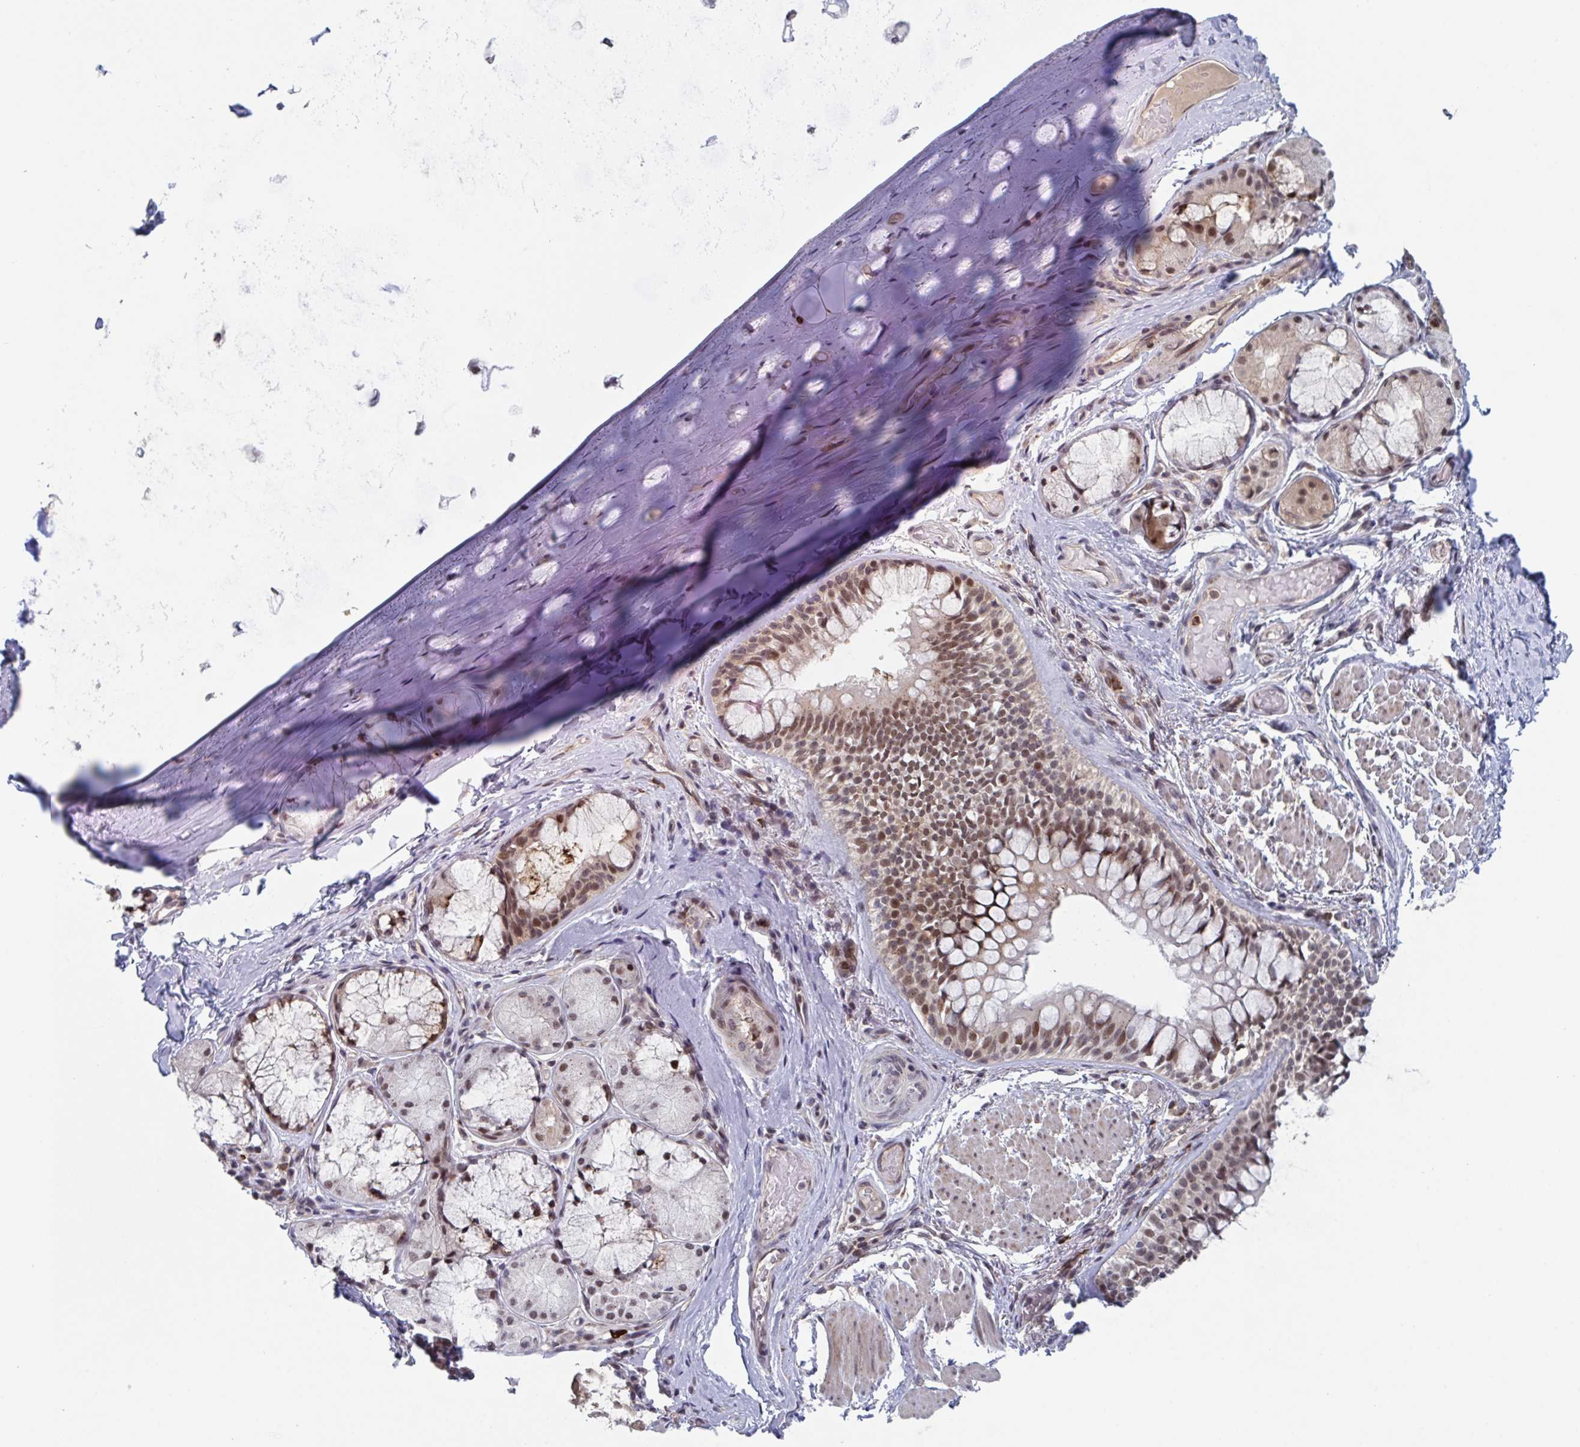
{"staining": {"intensity": "negative", "quantity": "none", "location": "none"}, "tissue": "adipose tissue", "cell_type": "Adipocytes", "image_type": "normal", "snomed": [{"axis": "morphology", "description": "Normal tissue, NOS"}, {"axis": "topography", "description": "Cartilage tissue"}, {"axis": "topography", "description": "Bronchus"}], "caption": "A micrograph of human adipose tissue is negative for staining in adipocytes. The staining is performed using DAB (3,3'-diaminobenzidine) brown chromogen with nuclei counter-stained in using hematoxylin.", "gene": "RNF212", "patient": {"sex": "male", "age": 64}}